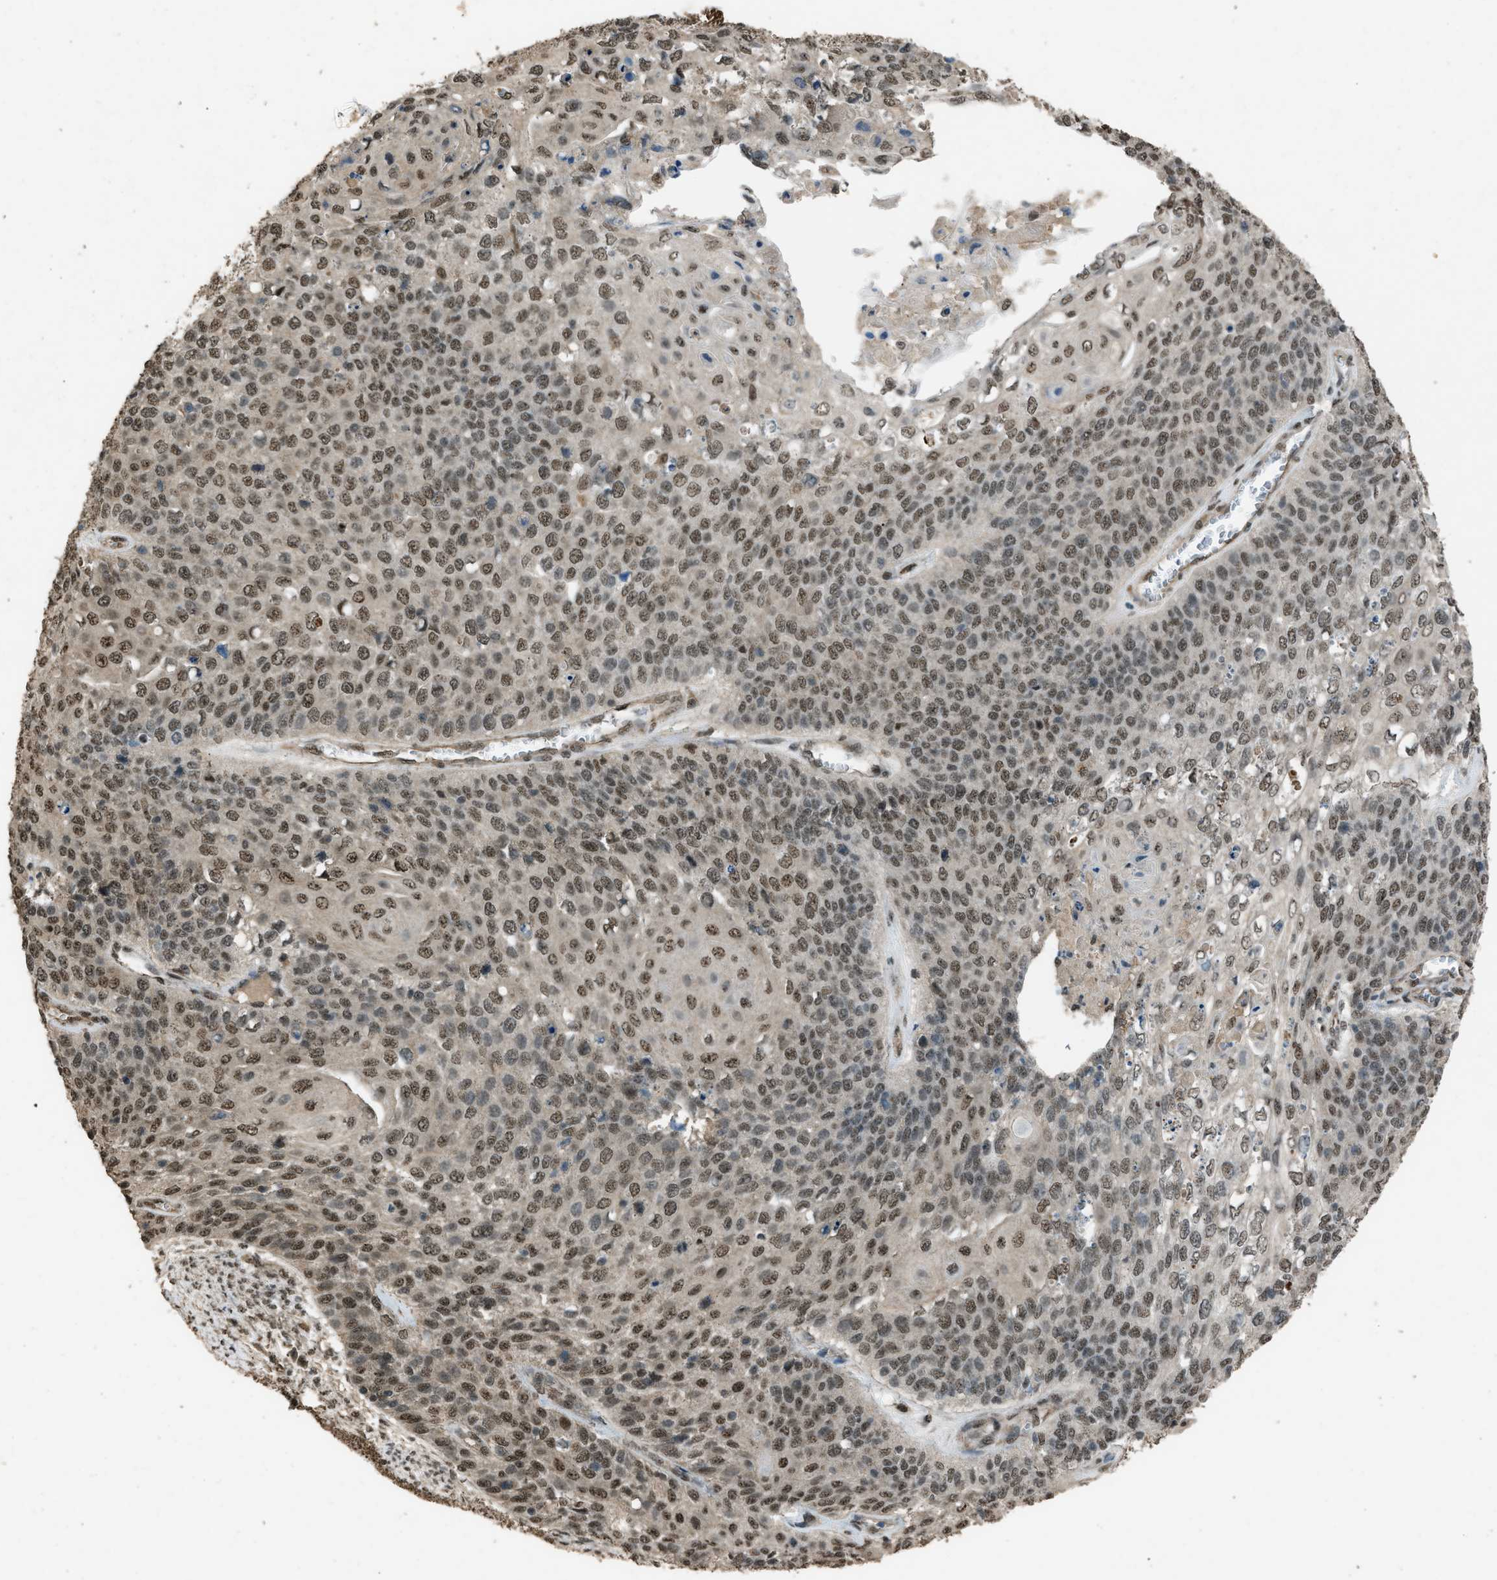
{"staining": {"intensity": "moderate", "quantity": ">75%", "location": "nuclear"}, "tissue": "cervical cancer", "cell_type": "Tumor cells", "image_type": "cancer", "snomed": [{"axis": "morphology", "description": "Squamous cell carcinoma, NOS"}, {"axis": "topography", "description": "Cervix"}], "caption": "The micrograph exhibits immunohistochemical staining of squamous cell carcinoma (cervical). There is moderate nuclear expression is present in approximately >75% of tumor cells. The staining is performed using DAB brown chromogen to label protein expression. The nuclei are counter-stained blue using hematoxylin.", "gene": "SERTAD2", "patient": {"sex": "female", "age": 39}}